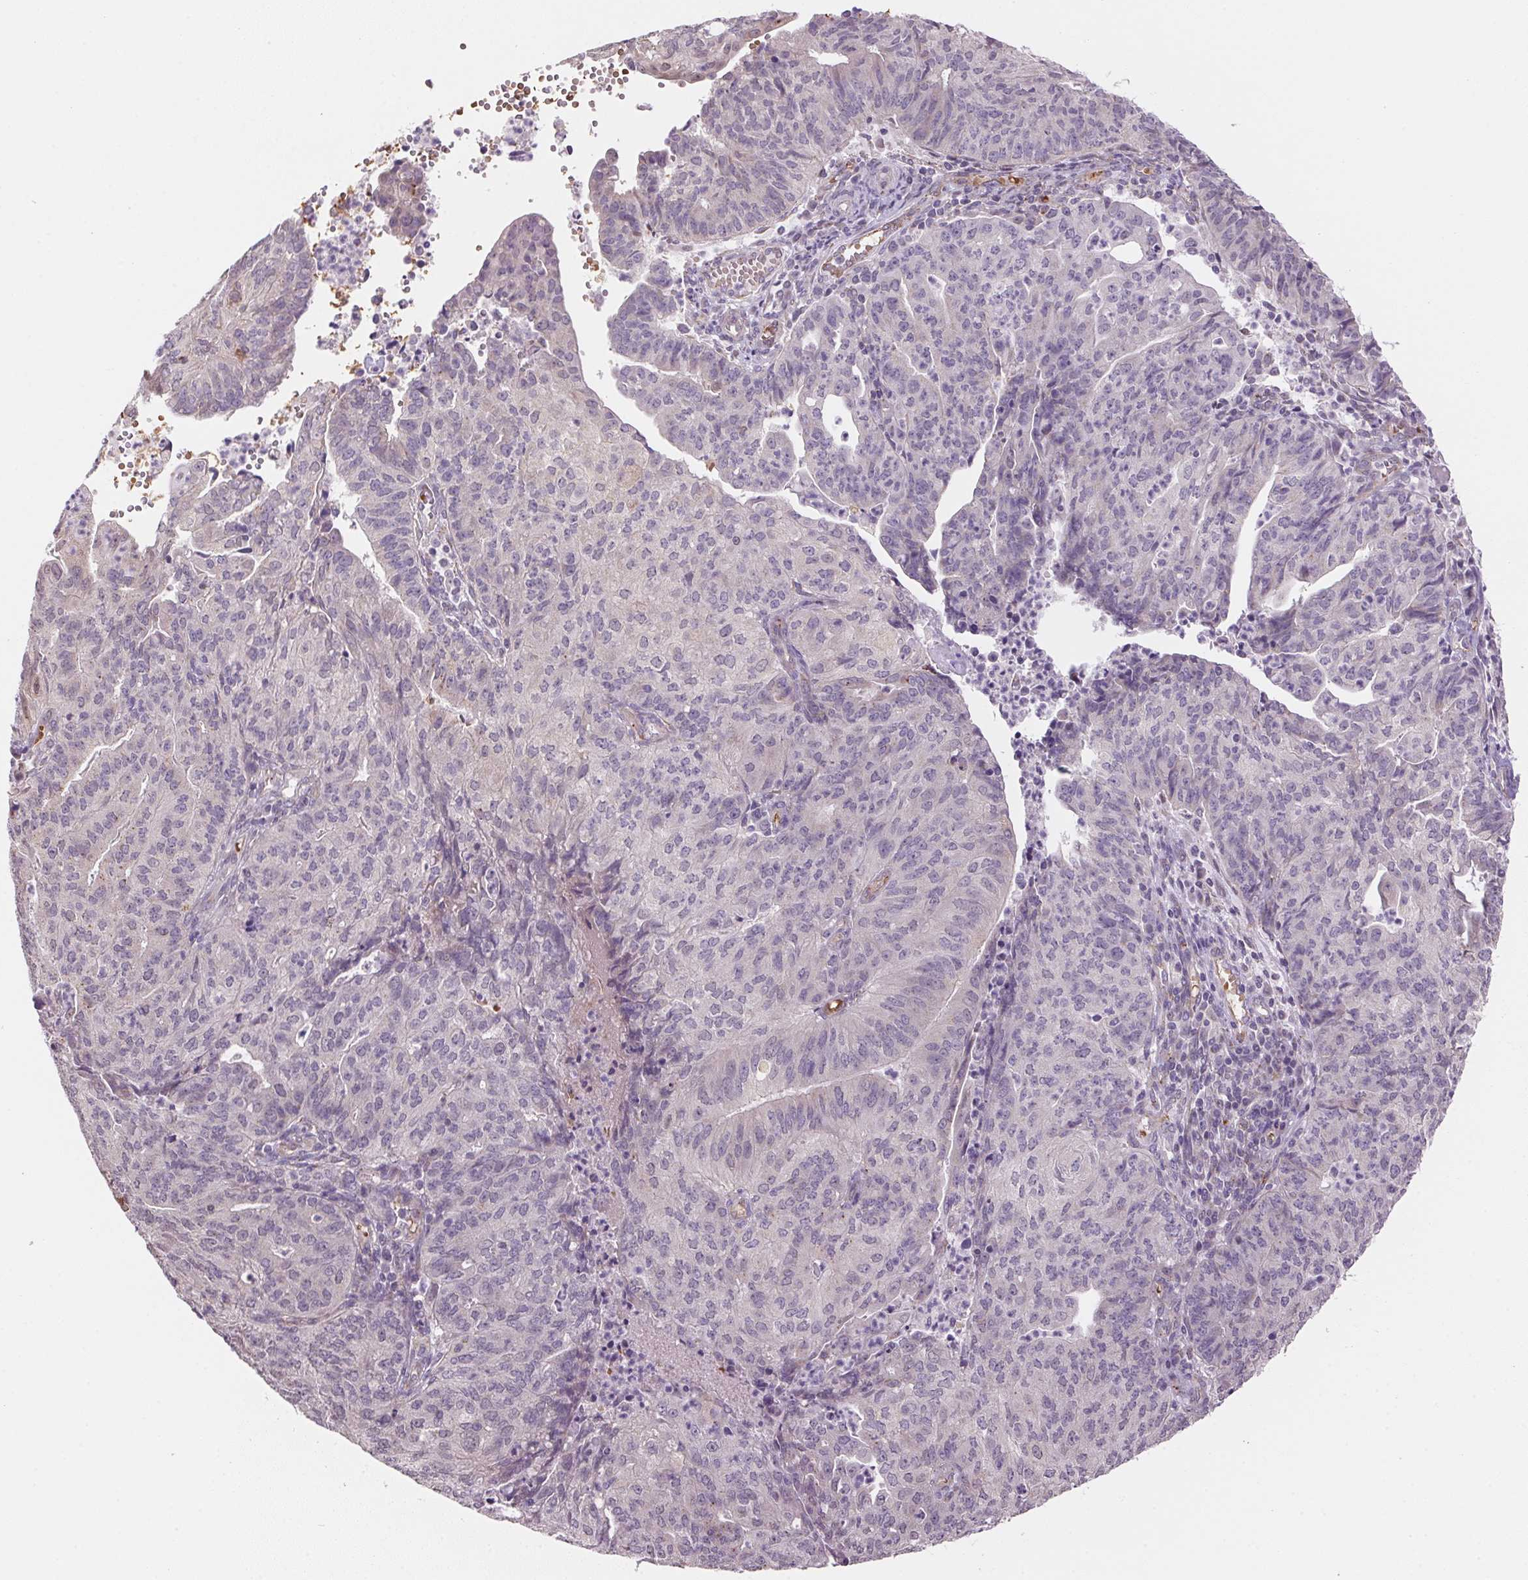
{"staining": {"intensity": "negative", "quantity": "none", "location": "none"}, "tissue": "endometrial cancer", "cell_type": "Tumor cells", "image_type": "cancer", "snomed": [{"axis": "morphology", "description": "Adenocarcinoma, NOS"}, {"axis": "topography", "description": "Endometrium"}], "caption": "An IHC histopathology image of endometrial cancer is shown. There is no staining in tumor cells of endometrial cancer.", "gene": "METTL13", "patient": {"sex": "female", "age": 82}}